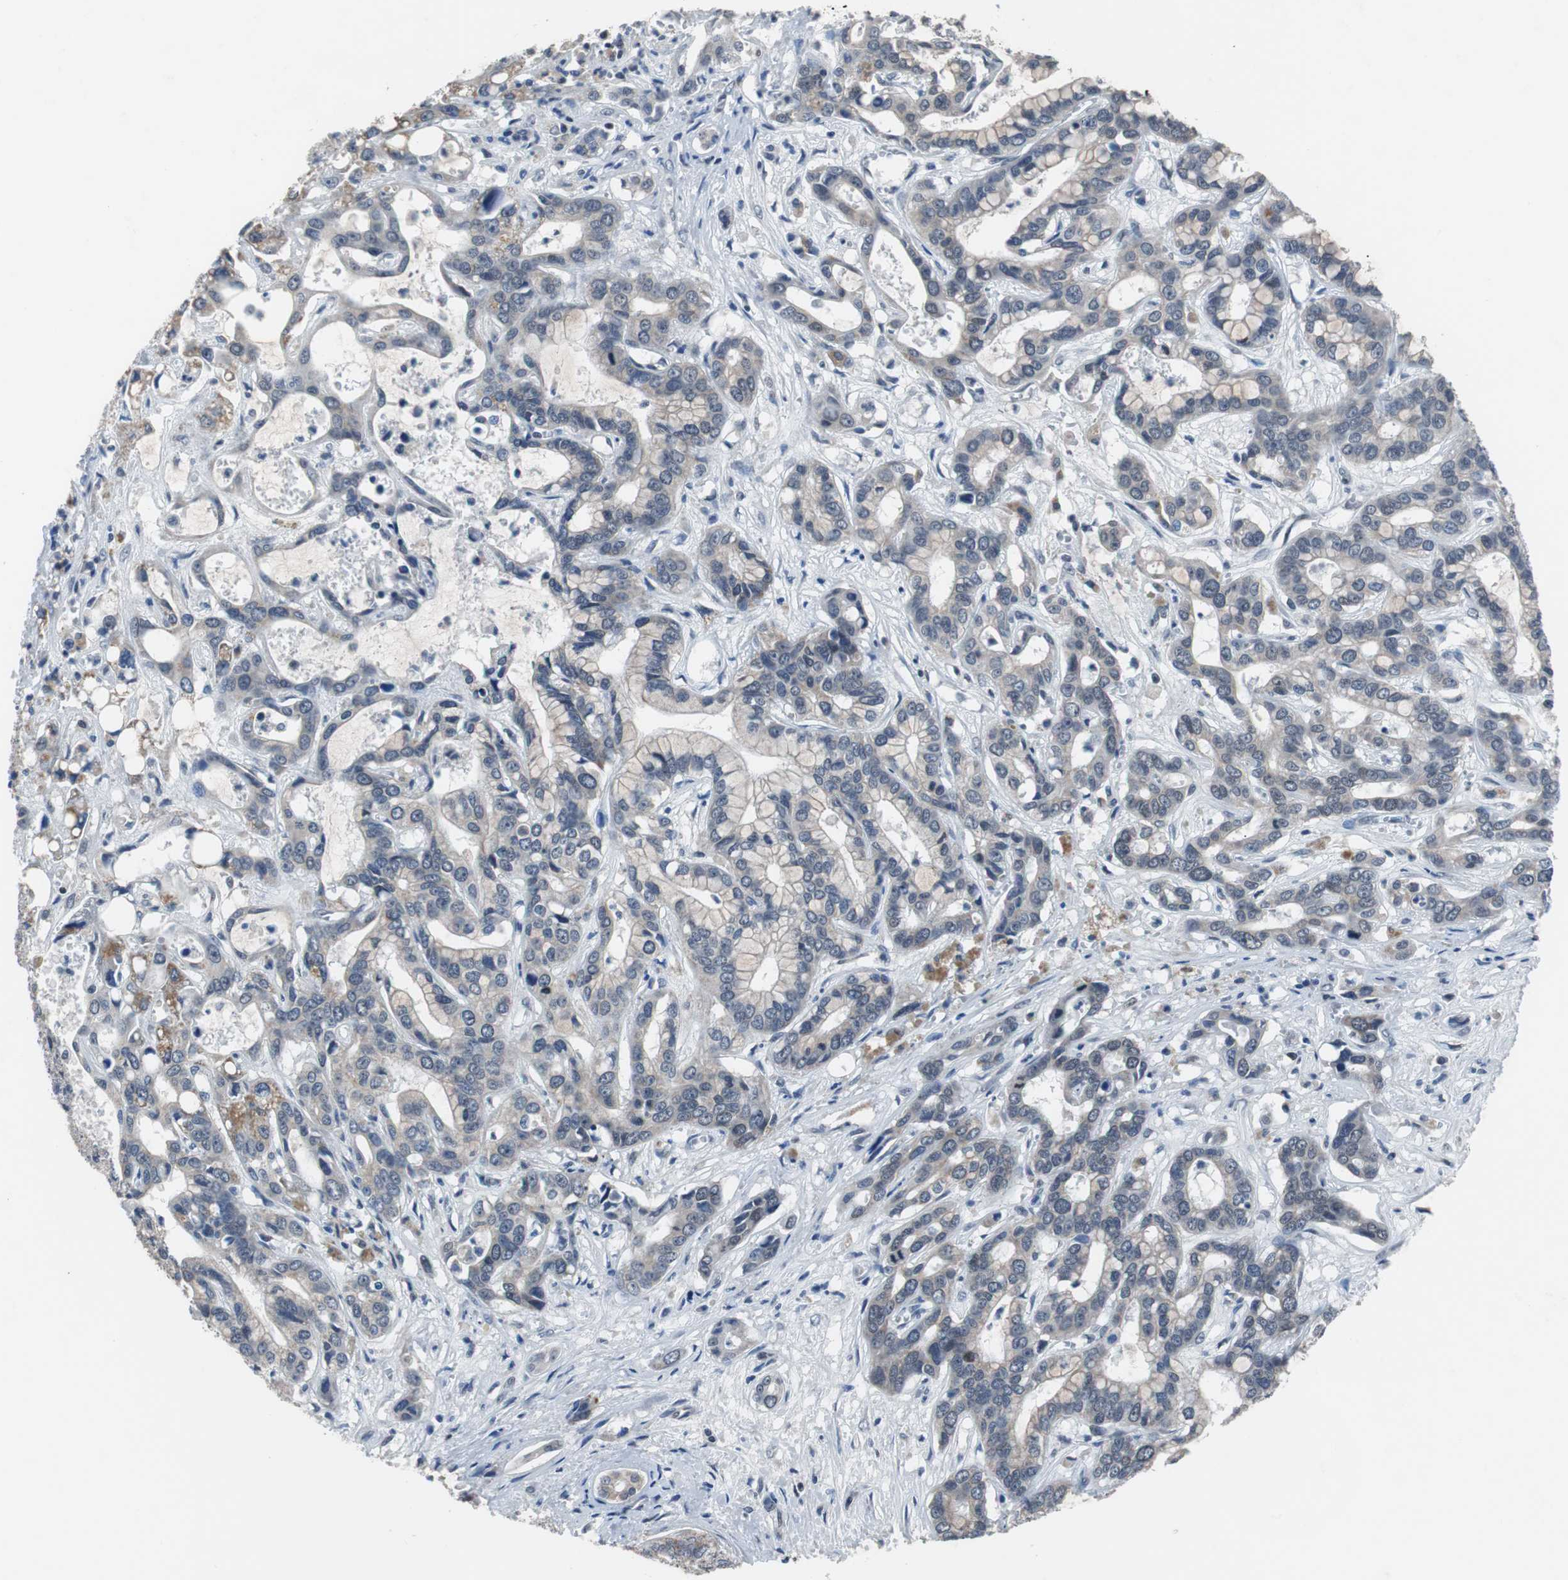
{"staining": {"intensity": "weak", "quantity": "<25%", "location": "cytoplasmic/membranous"}, "tissue": "liver cancer", "cell_type": "Tumor cells", "image_type": "cancer", "snomed": [{"axis": "morphology", "description": "Cholangiocarcinoma"}, {"axis": "topography", "description": "Liver"}], "caption": "Tumor cells are negative for protein expression in human cholangiocarcinoma (liver).", "gene": "TP63", "patient": {"sex": "female", "age": 65}}